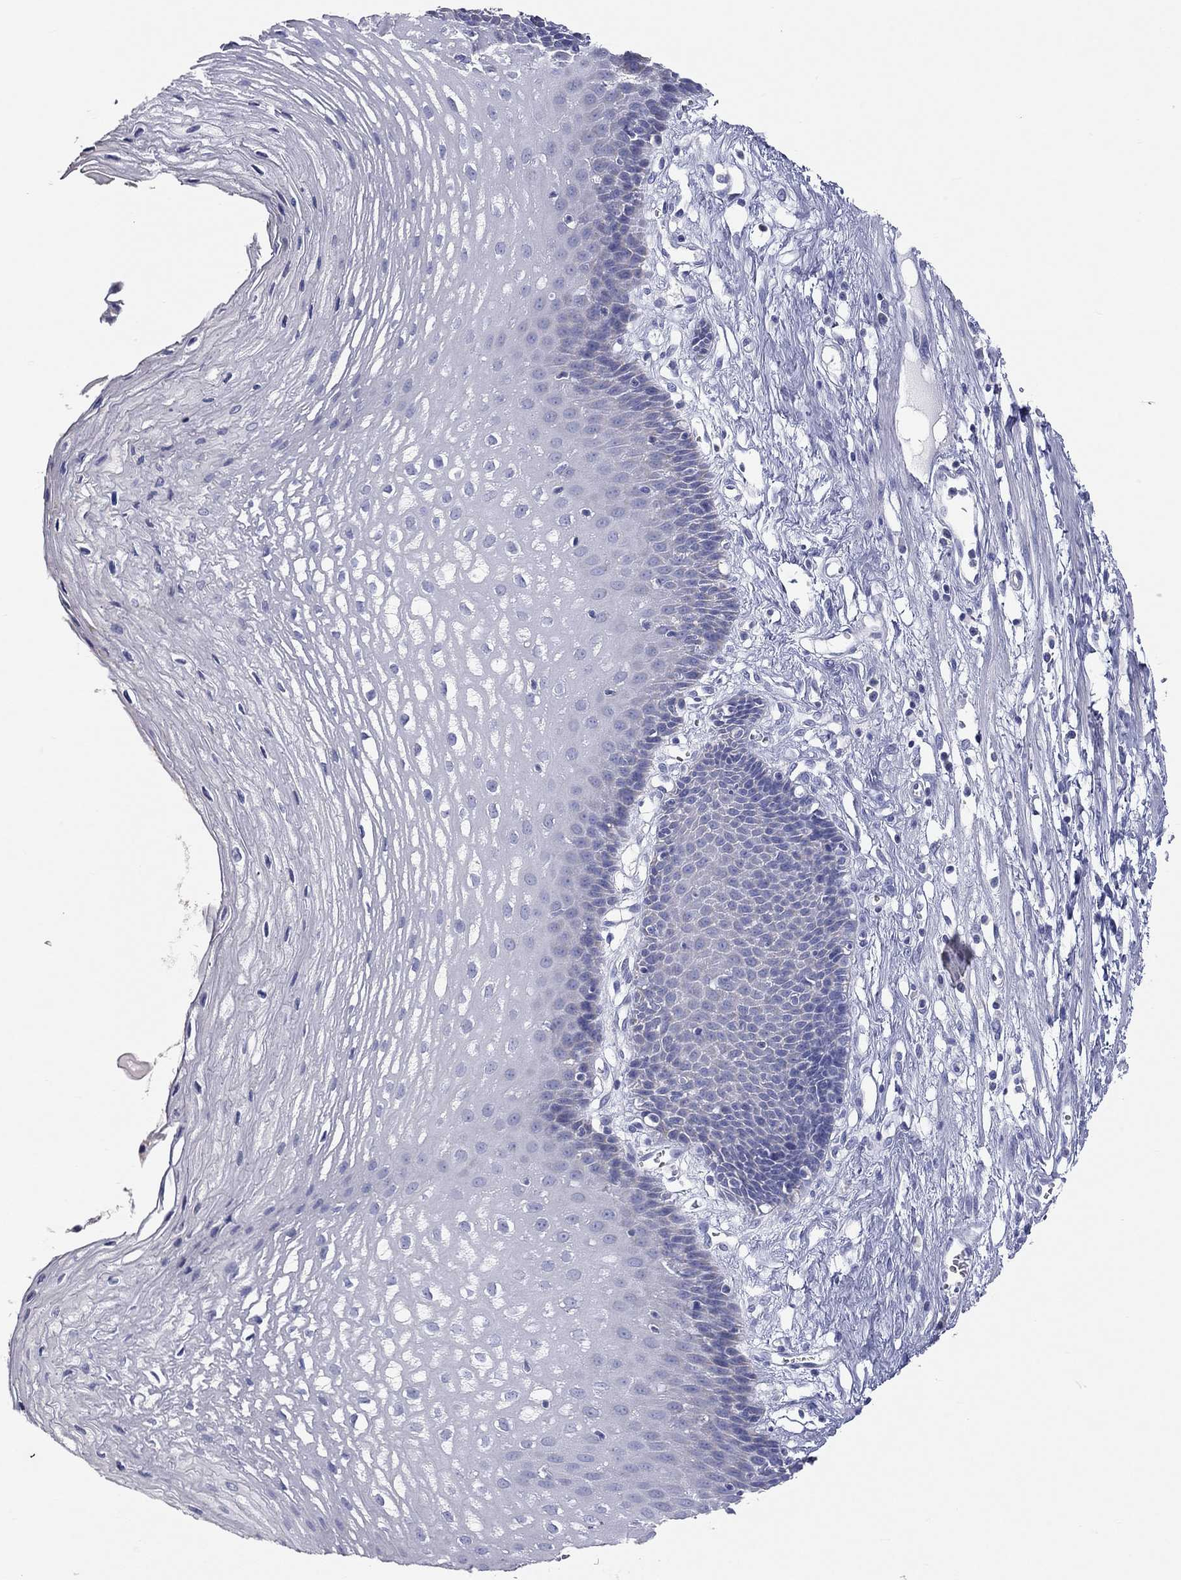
{"staining": {"intensity": "negative", "quantity": "none", "location": "none"}, "tissue": "esophagus", "cell_type": "Squamous epithelial cells", "image_type": "normal", "snomed": [{"axis": "morphology", "description": "Normal tissue, NOS"}, {"axis": "topography", "description": "Esophagus"}], "caption": "A high-resolution micrograph shows immunohistochemistry (IHC) staining of benign esophagus, which shows no significant positivity in squamous epithelial cells.", "gene": "RCAN1", "patient": {"sex": "male", "age": 72}}